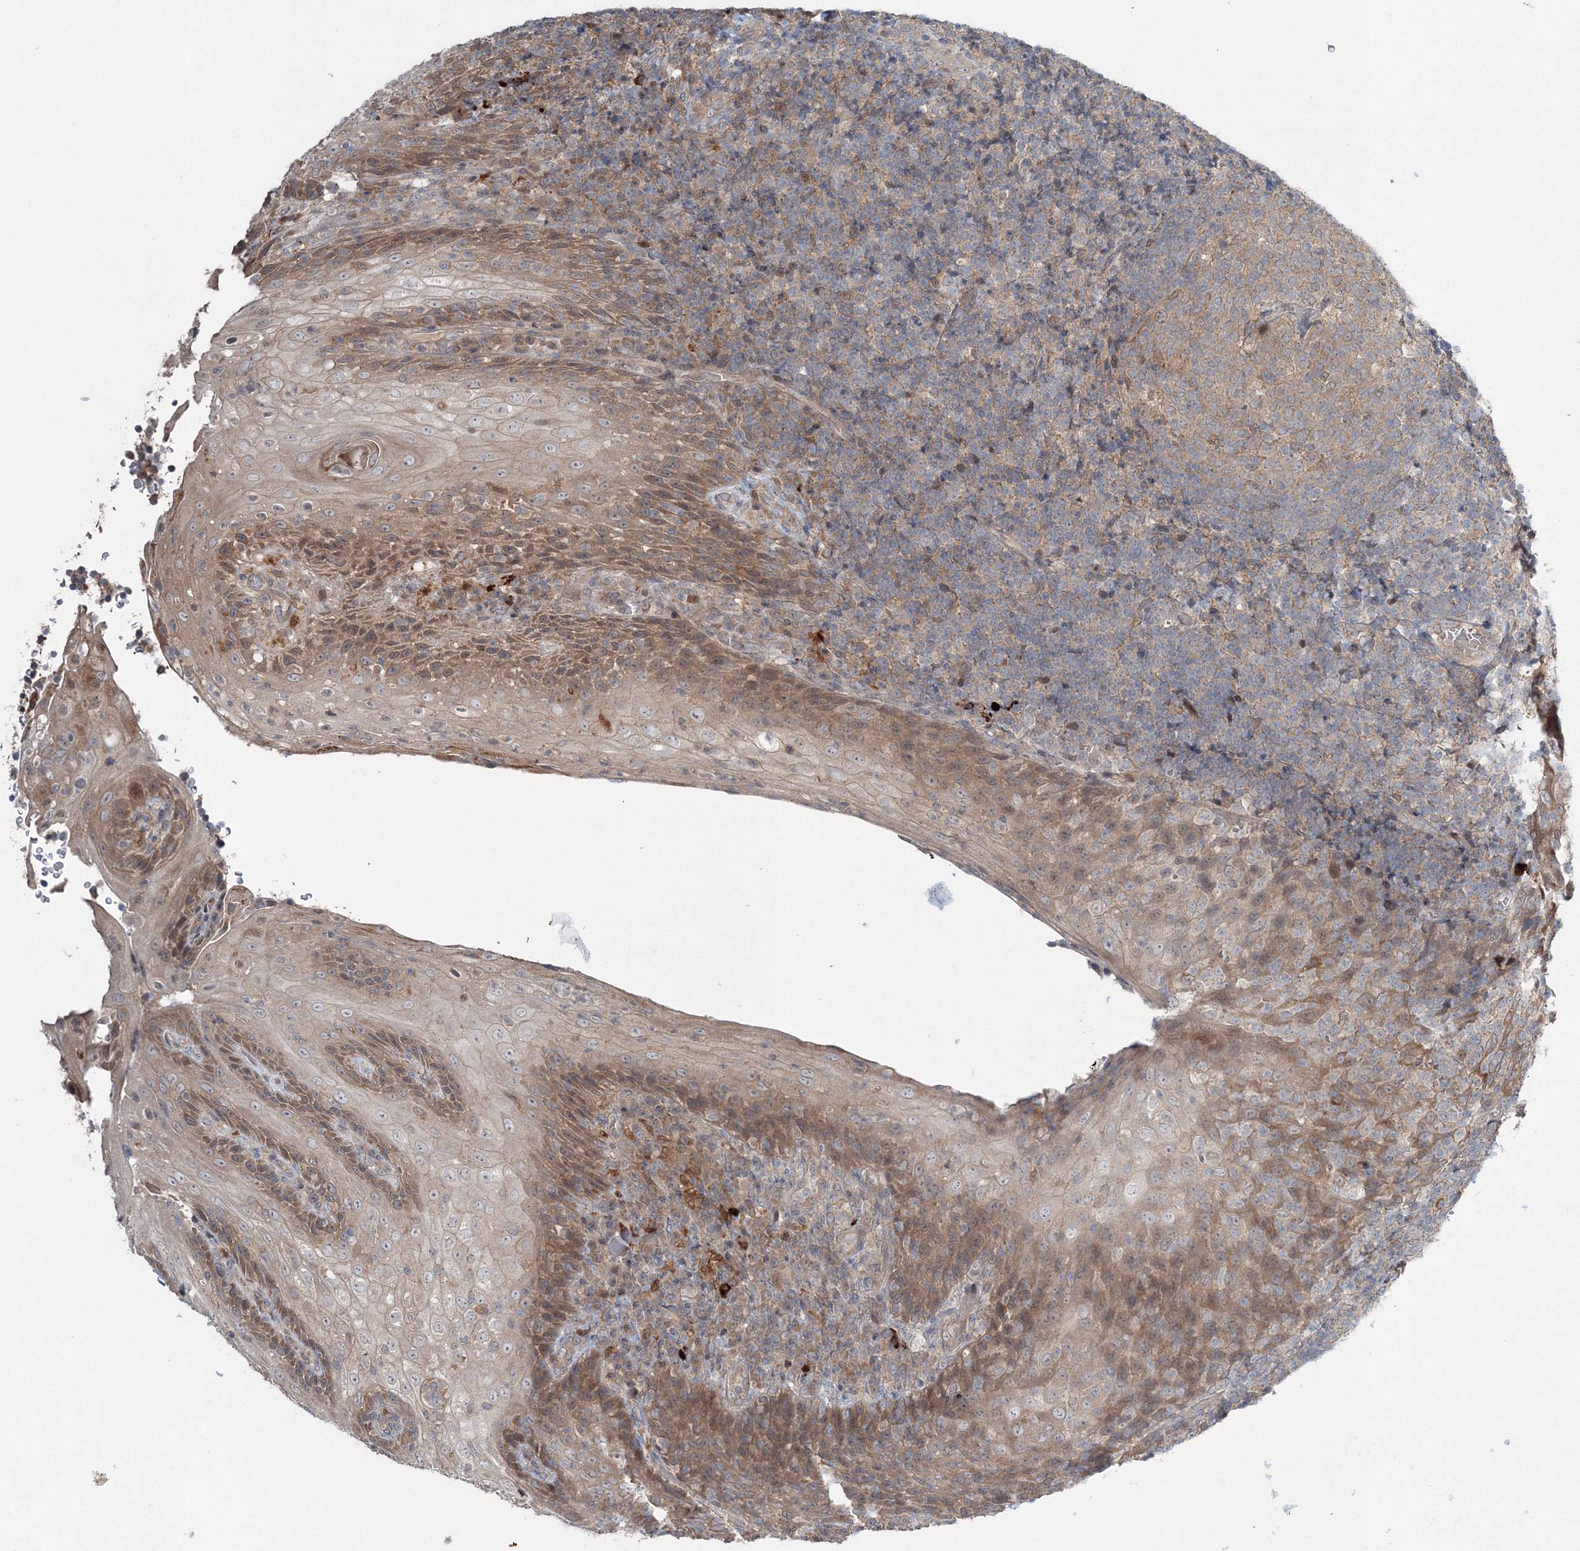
{"staining": {"intensity": "weak", "quantity": ">75%", "location": "cytoplasmic/membranous"}, "tissue": "tonsil", "cell_type": "Germinal center cells", "image_type": "normal", "snomed": [{"axis": "morphology", "description": "Normal tissue, NOS"}, {"axis": "topography", "description": "Tonsil"}], "caption": "There is low levels of weak cytoplasmic/membranous positivity in germinal center cells of normal tonsil, as demonstrated by immunohistochemical staining (brown color).", "gene": "MKRN2", "patient": {"sex": "male", "age": 37}}